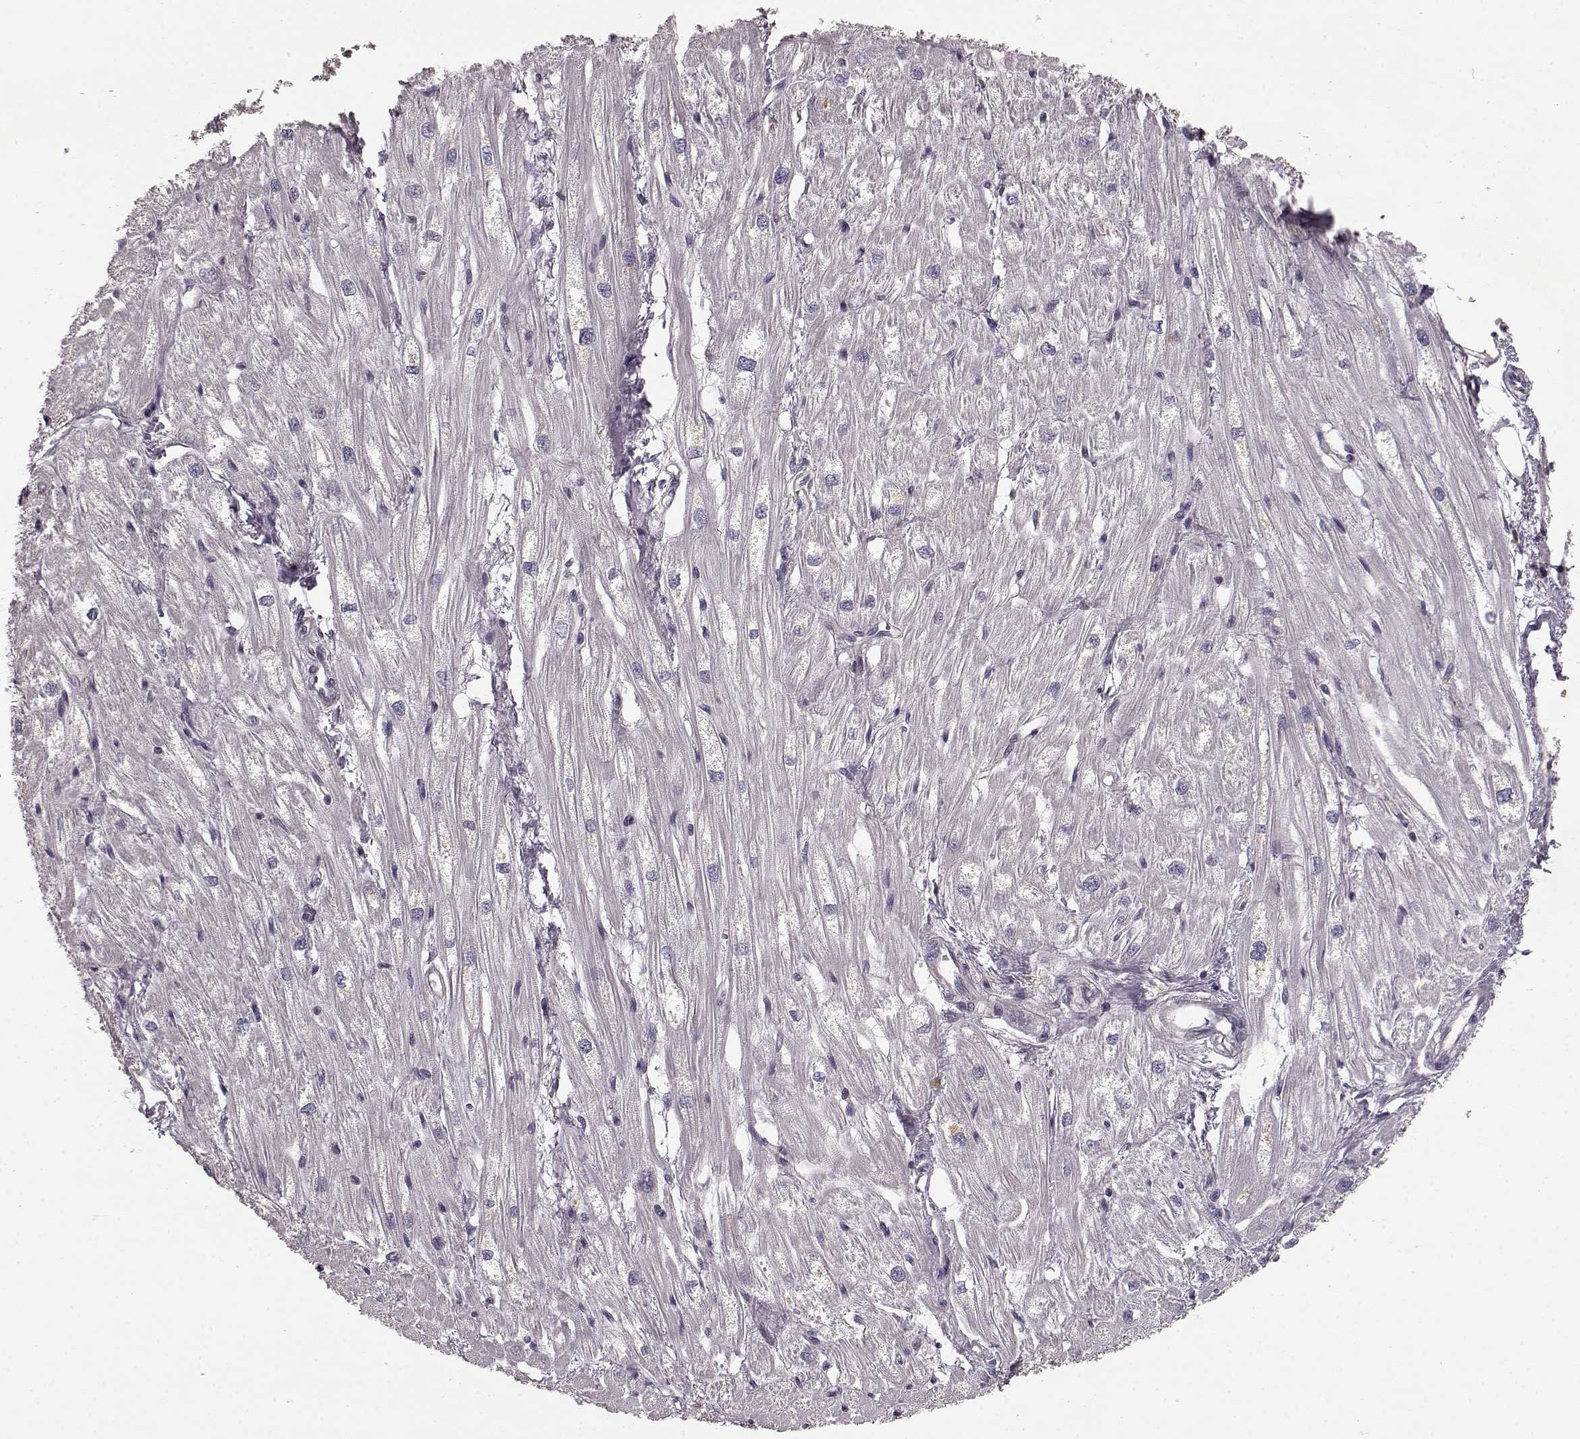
{"staining": {"intensity": "negative", "quantity": "none", "location": "none"}, "tissue": "heart muscle", "cell_type": "Cardiomyocytes", "image_type": "normal", "snomed": [{"axis": "morphology", "description": "Normal tissue, NOS"}, {"axis": "topography", "description": "Heart"}], "caption": "IHC micrograph of unremarkable heart muscle: heart muscle stained with DAB (3,3'-diaminobenzidine) shows no significant protein expression in cardiomyocytes. Nuclei are stained in blue.", "gene": "GHR", "patient": {"sex": "male", "age": 61}}